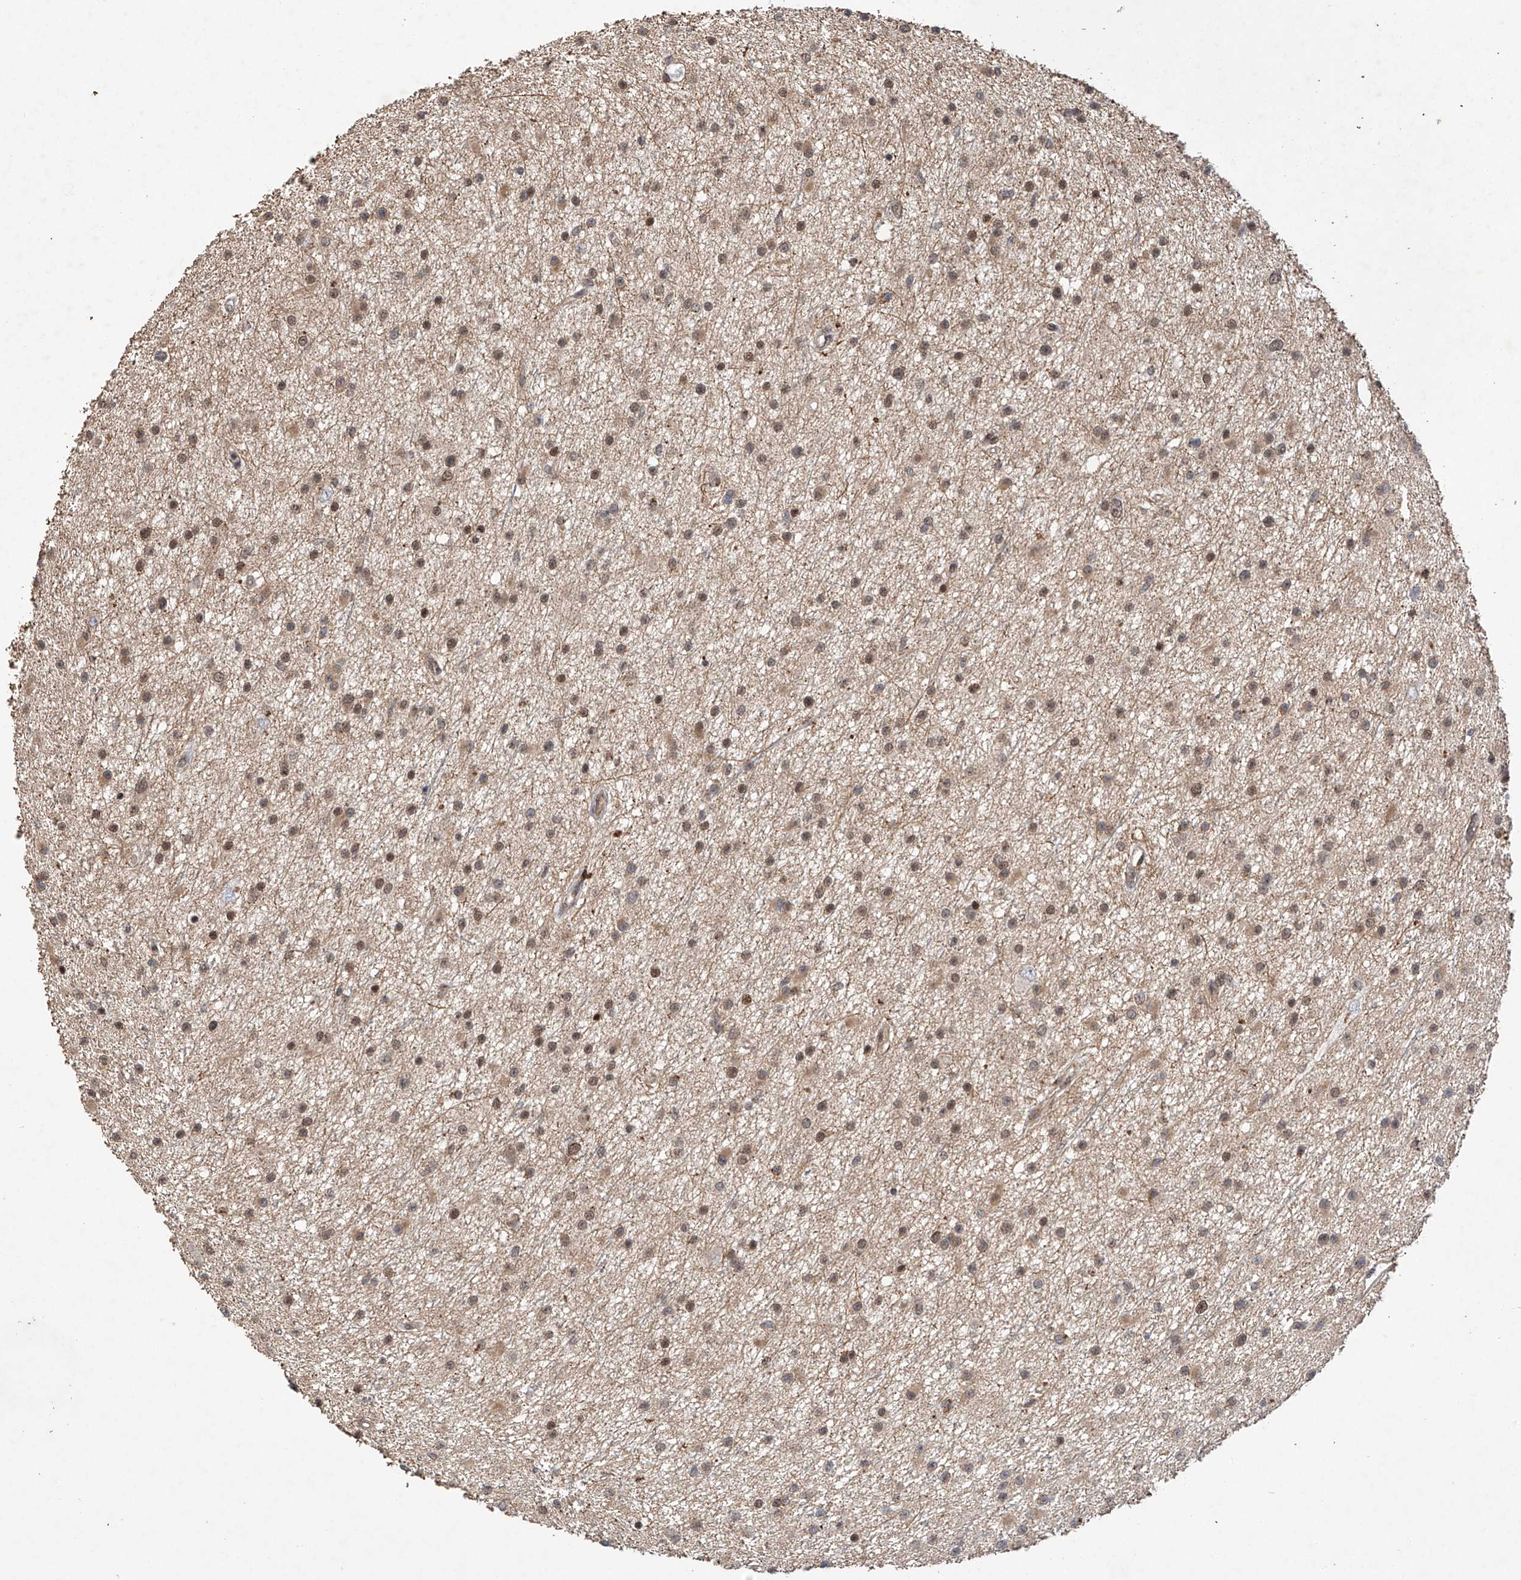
{"staining": {"intensity": "moderate", "quantity": "25%-75%", "location": "cytoplasmic/membranous,nuclear"}, "tissue": "glioma", "cell_type": "Tumor cells", "image_type": "cancer", "snomed": [{"axis": "morphology", "description": "Glioma, malignant, Low grade"}, {"axis": "topography", "description": "Cerebral cortex"}], "caption": "DAB (3,3'-diaminobenzidine) immunohistochemical staining of human glioma exhibits moderate cytoplasmic/membranous and nuclear protein expression in approximately 25%-75% of tumor cells.", "gene": "RILPL2", "patient": {"sex": "female", "age": 39}}